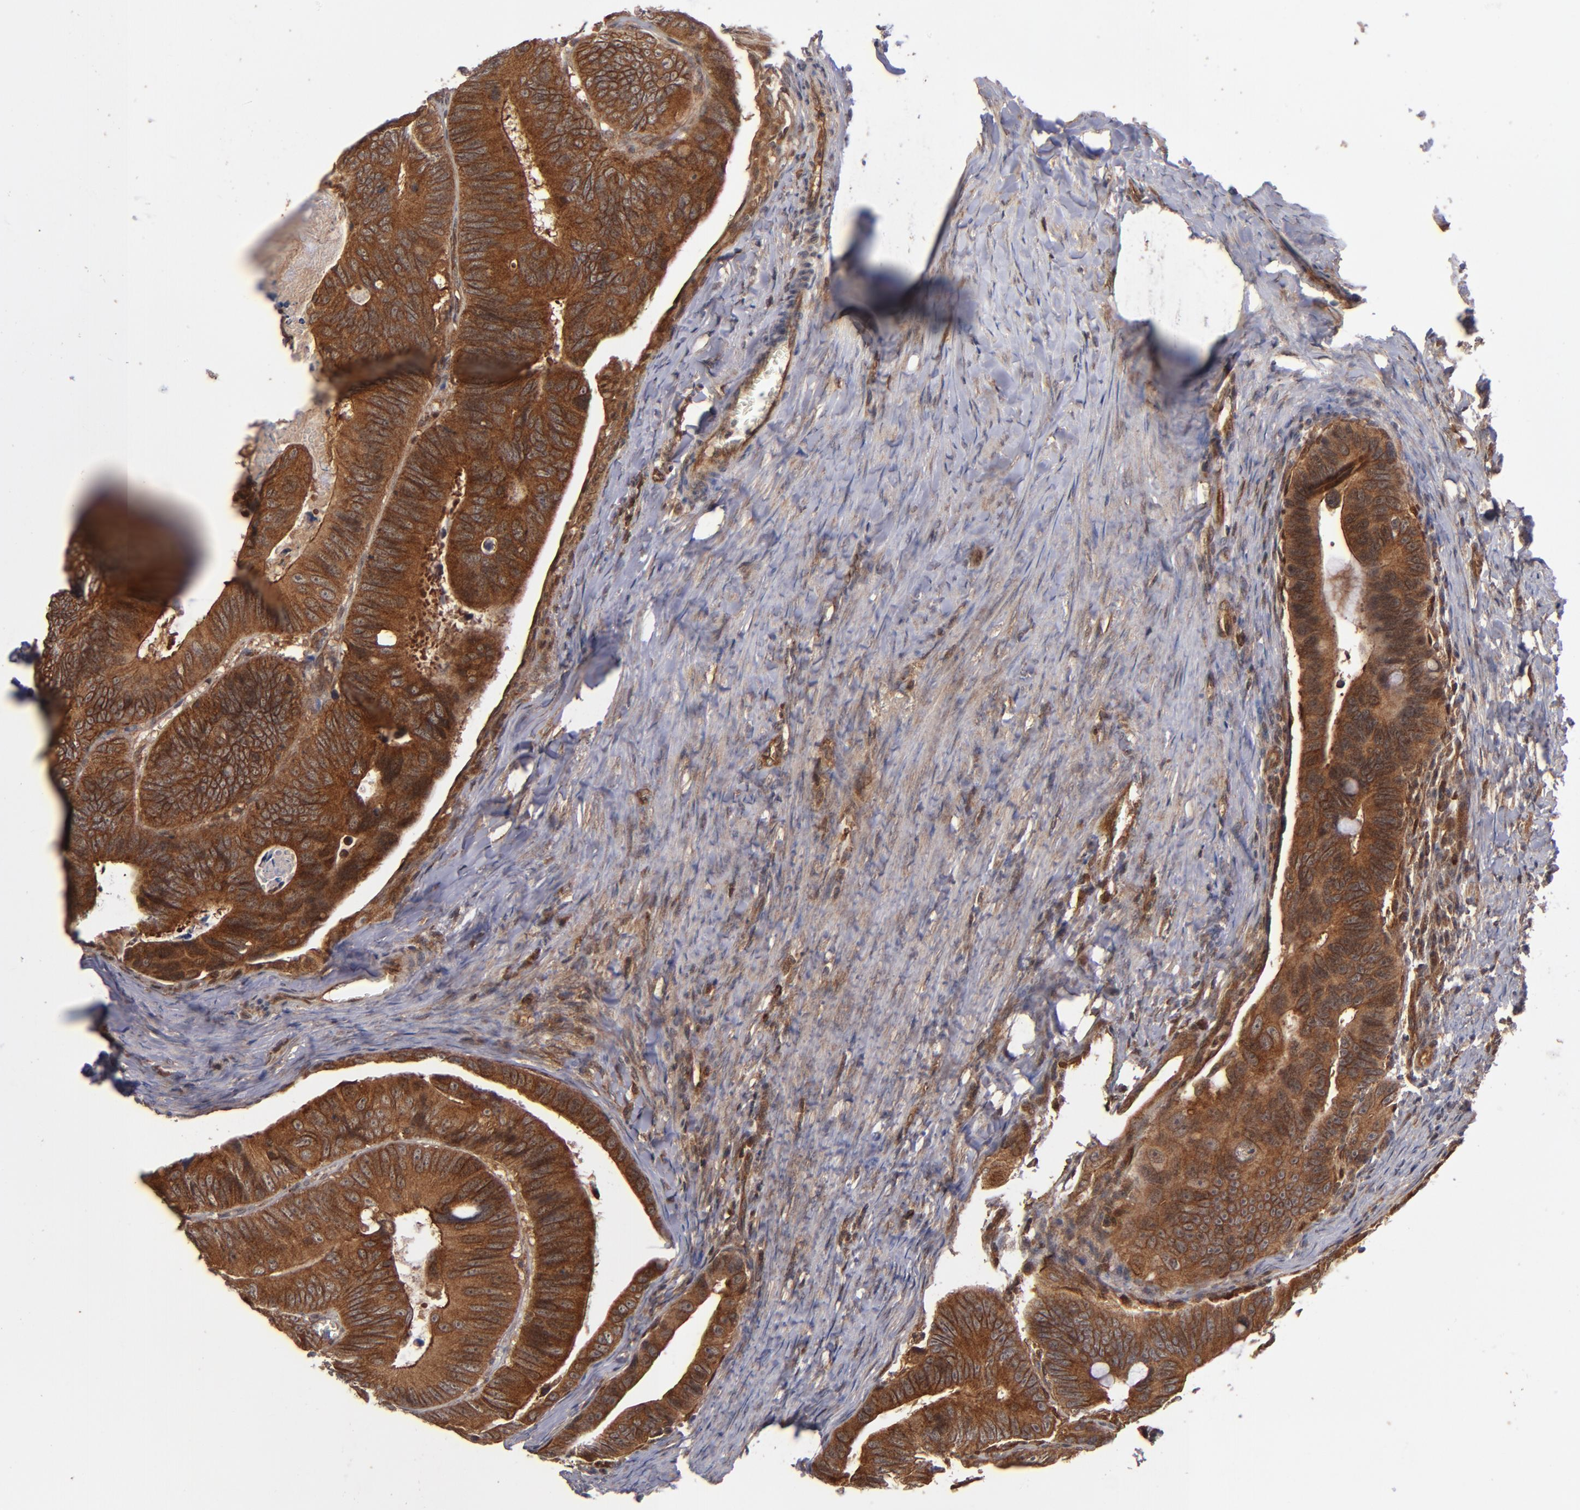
{"staining": {"intensity": "strong", "quantity": ">75%", "location": "cytoplasmic/membranous"}, "tissue": "colorectal cancer", "cell_type": "Tumor cells", "image_type": "cancer", "snomed": [{"axis": "morphology", "description": "Adenocarcinoma, NOS"}, {"axis": "topography", "description": "Colon"}], "caption": "Approximately >75% of tumor cells in human colorectal adenocarcinoma reveal strong cytoplasmic/membranous protein expression as visualized by brown immunohistochemical staining.", "gene": "BDKRB1", "patient": {"sex": "female", "age": 55}}